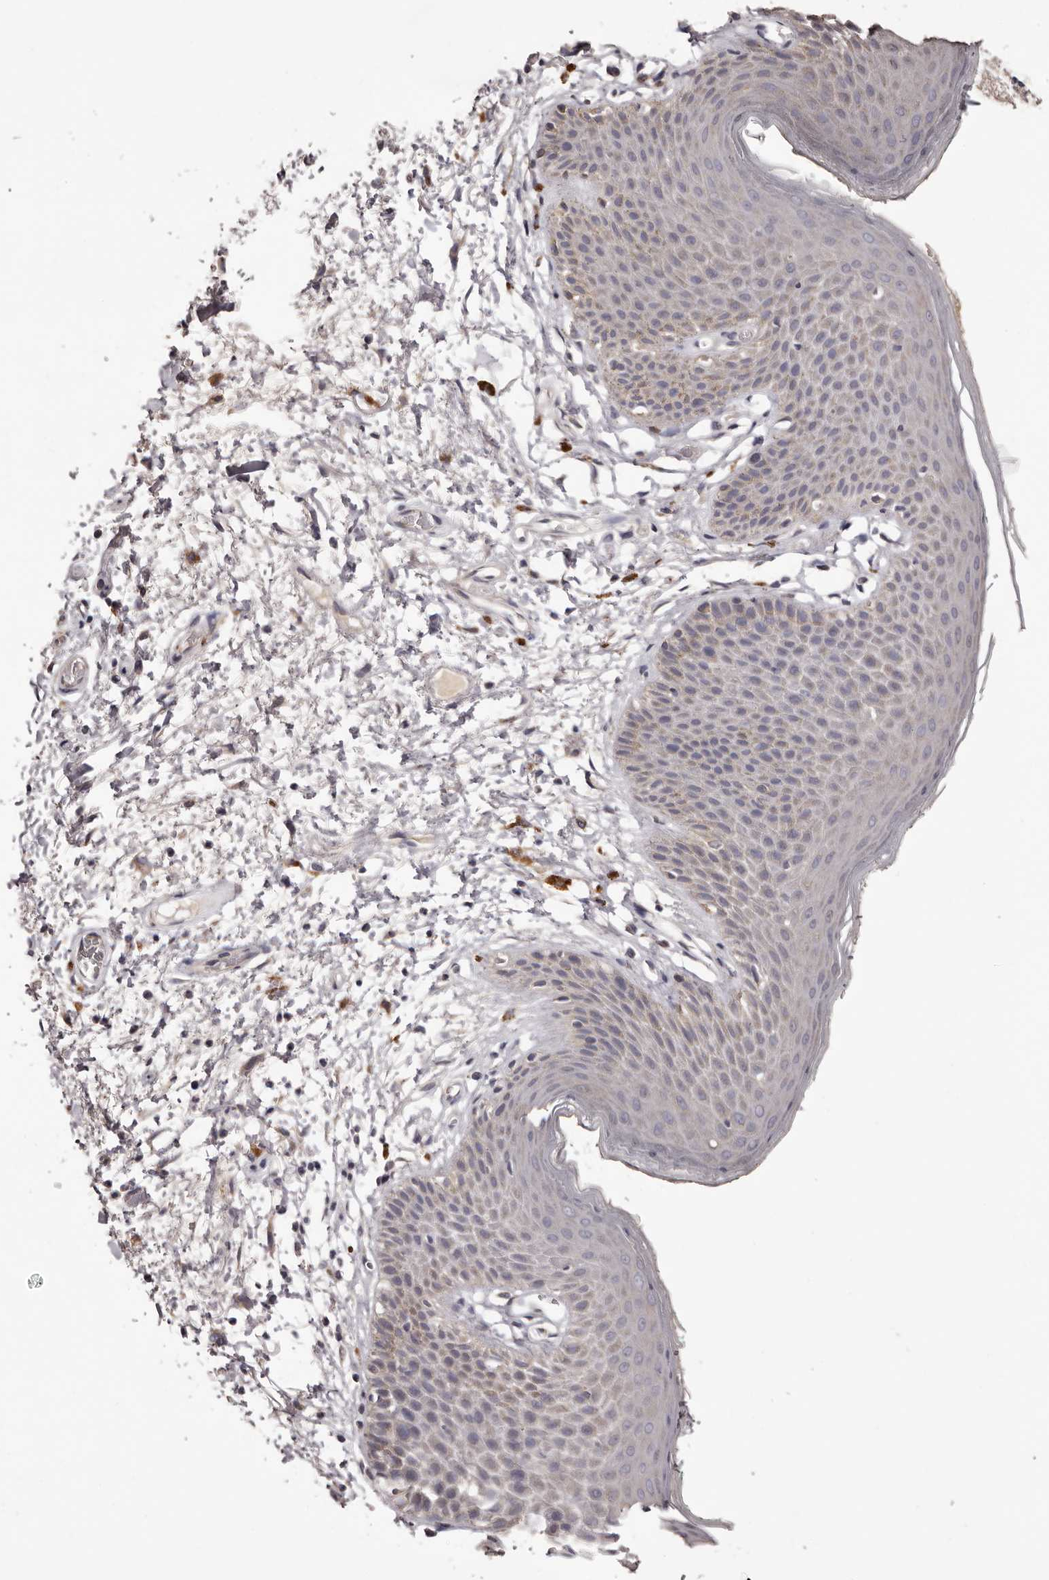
{"staining": {"intensity": "weak", "quantity": "<25%", "location": "cytoplasmic/membranous"}, "tissue": "skin", "cell_type": "Epidermal cells", "image_type": "normal", "snomed": [{"axis": "morphology", "description": "Normal tissue, NOS"}, {"axis": "topography", "description": "Anal"}], "caption": "Human skin stained for a protein using immunohistochemistry (IHC) displays no staining in epidermal cells.", "gene": "ETNK1", "patient": {"sex": "male", "age": 74}}